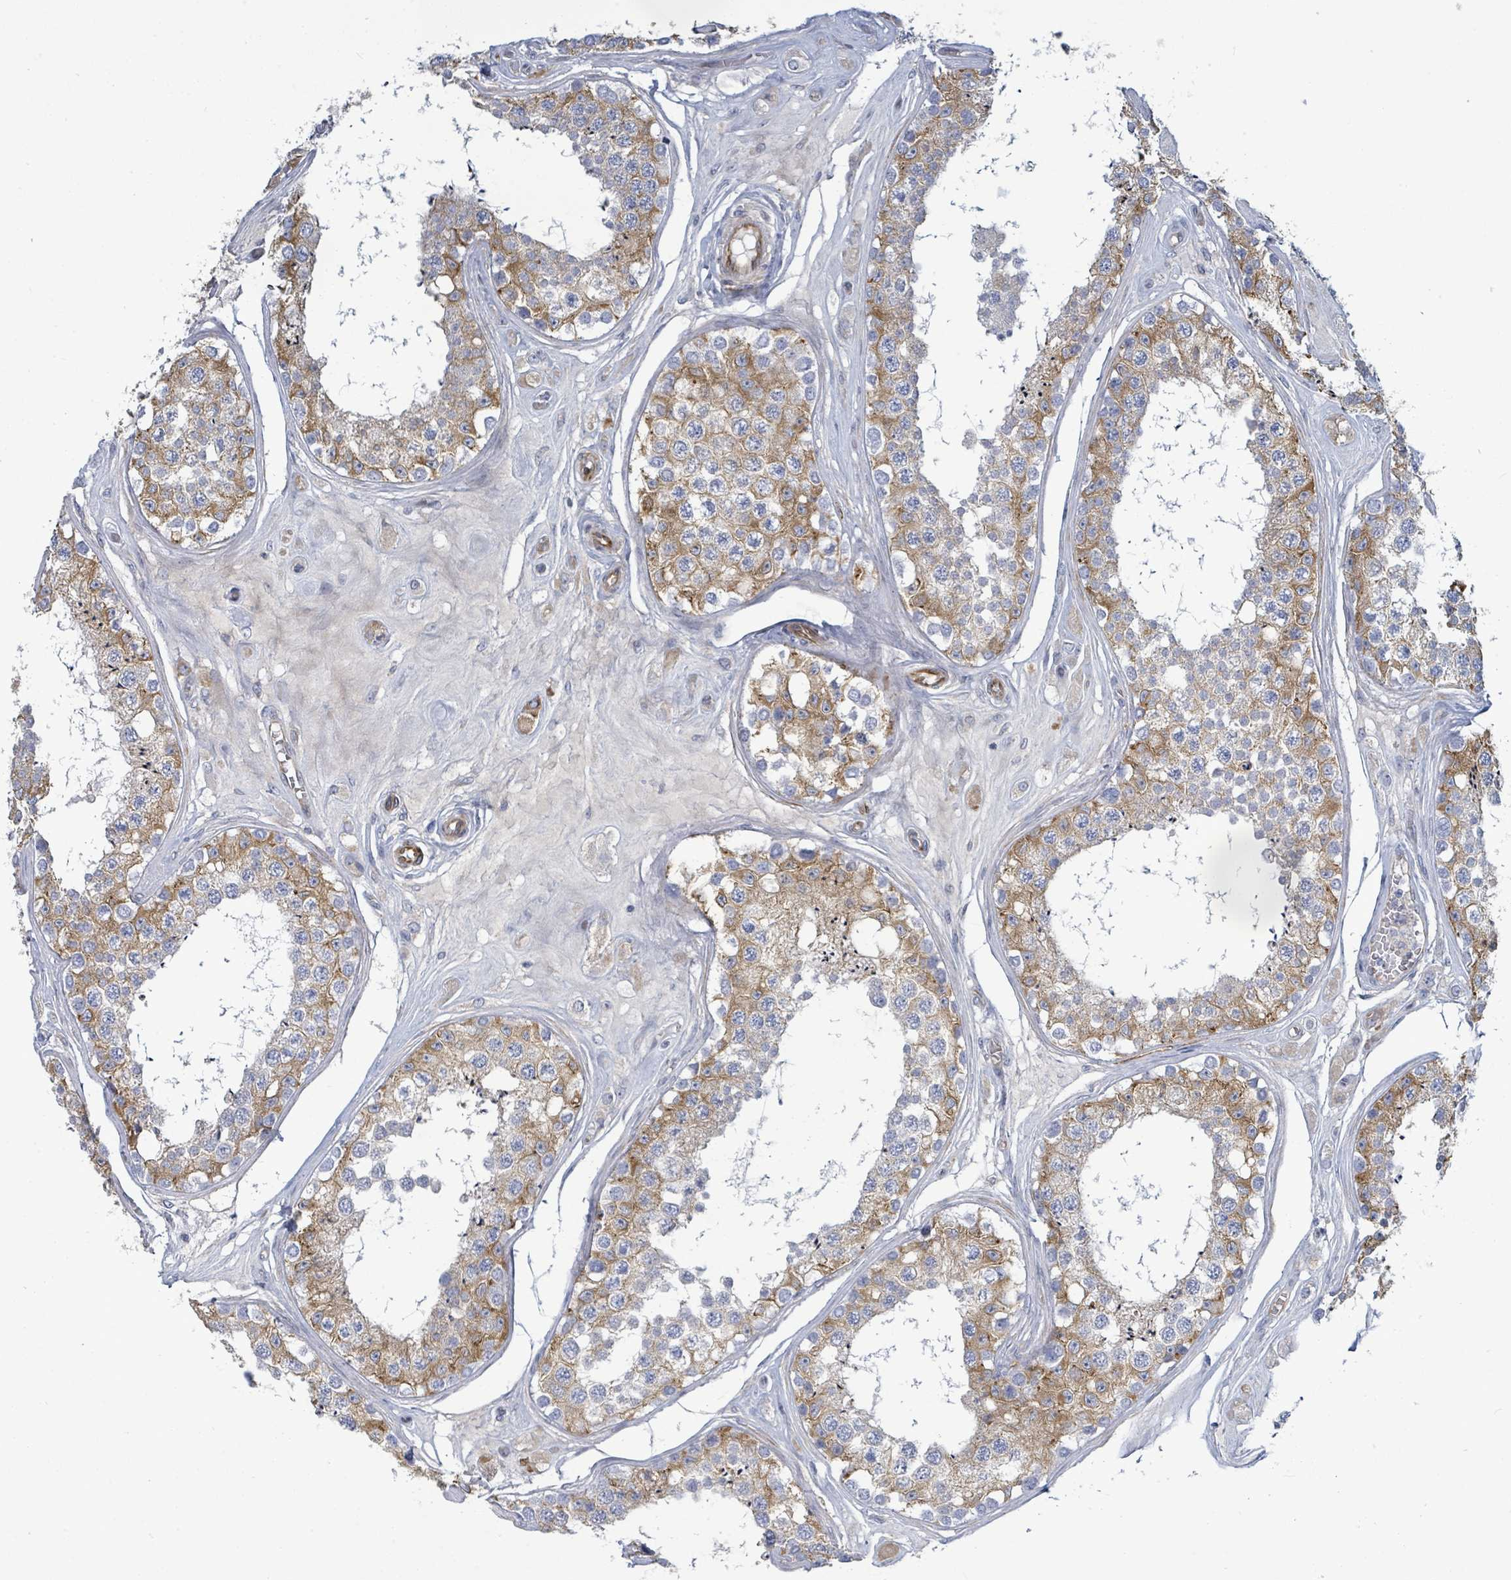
{"staining": {"intensity": "moderate", "quantity": "25%-75%", "location": "cytoplasmic/membranous"}, "tissue": "testis", "cell_type": "Cells in seminiferous ducts", "image_type": "normal", "snomed": [{"axis": "morphology", "description": "Normal tissue, NOS"}, {"axis": "topography", "description": "Testis"}], "caption": "Protein expression by IHC exhibits moderate cytoplasmic/membranous expression in approximately 25%-75% of cells in seminiferous ducts in benign testis.", "gene": "SIRPB1", "patient": {"sex": "male", "age": 25}}